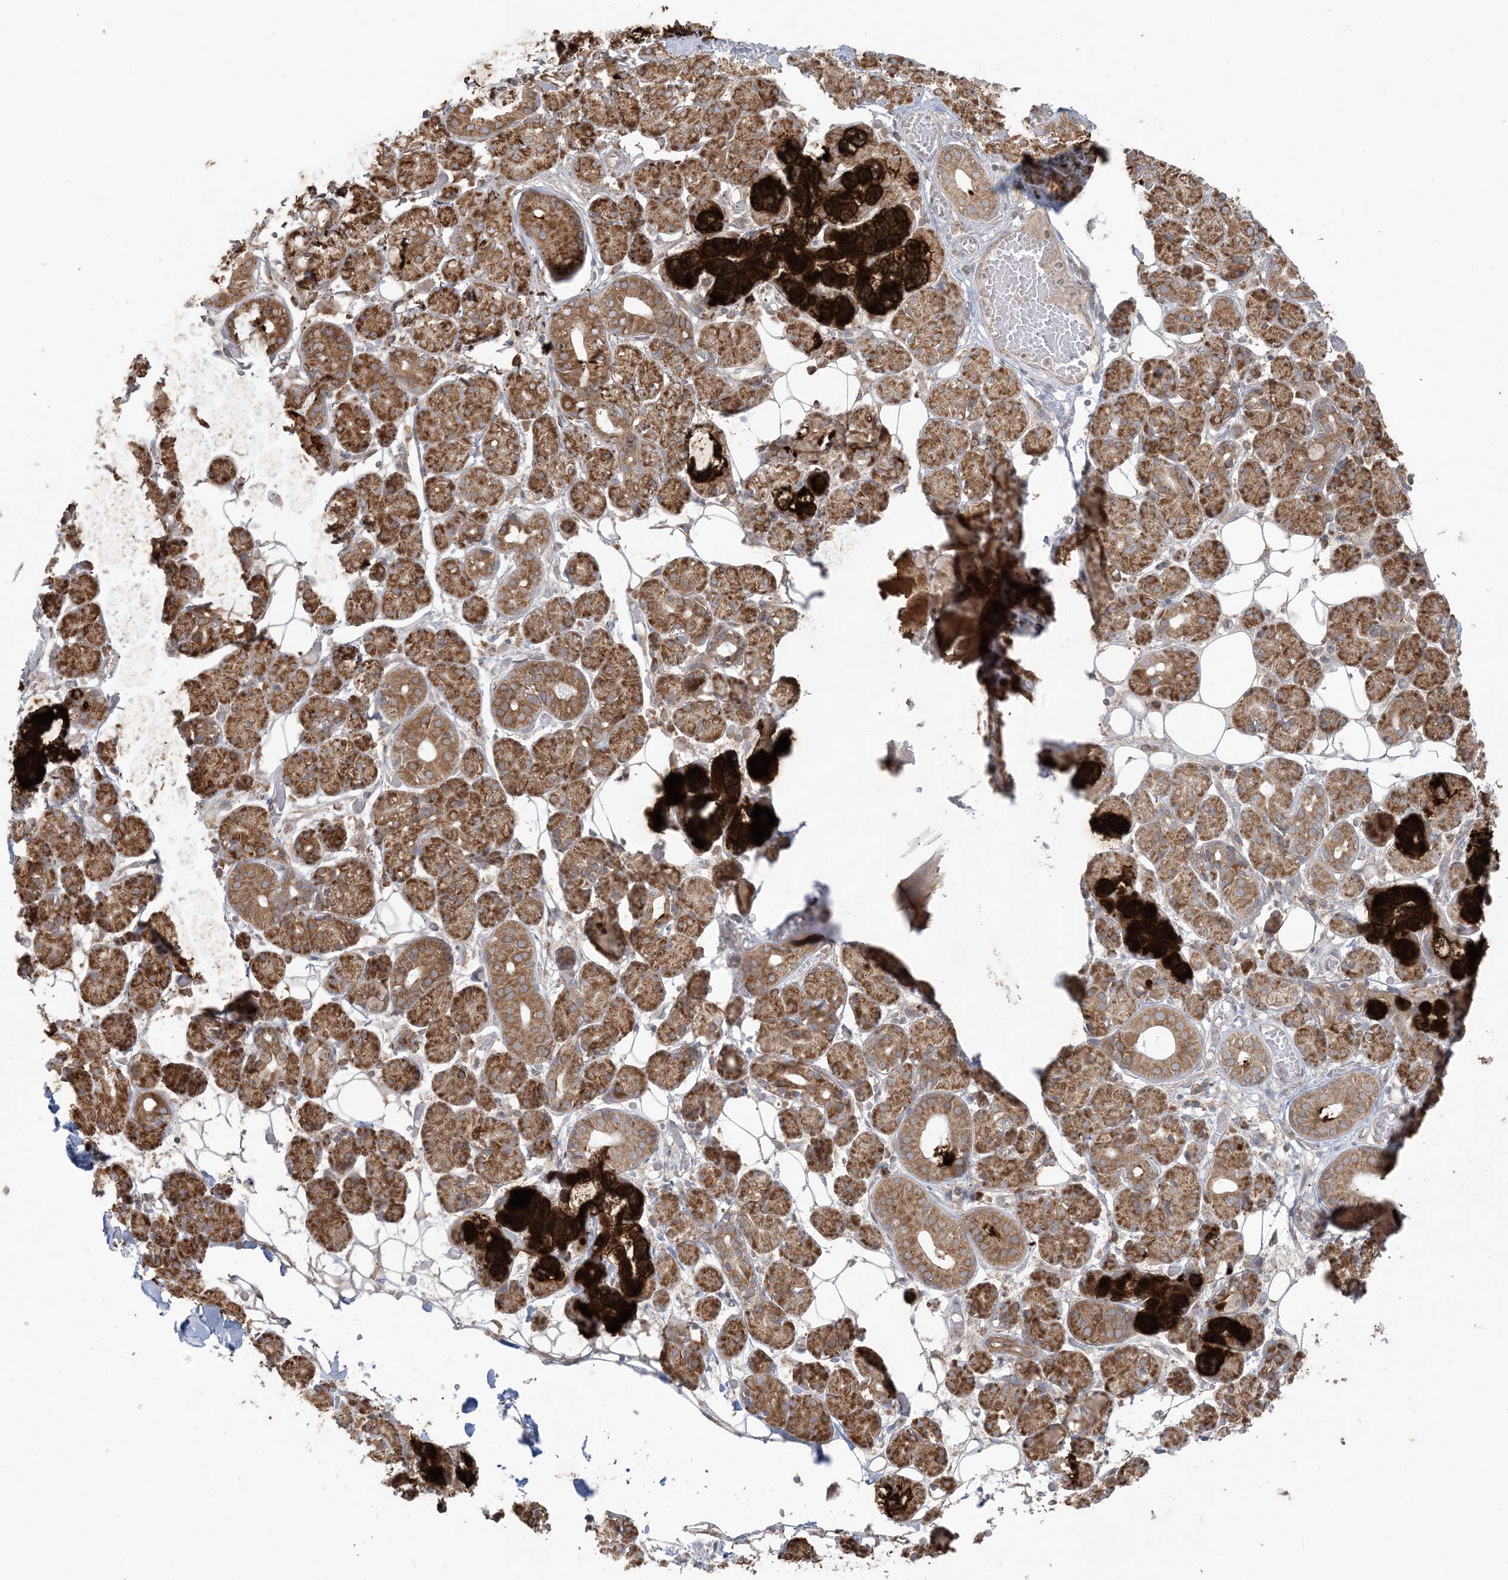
{"staining": {"intensity": "strong", "quantity": ">75%", "location": "cytoplasmic/membranous"}, "tissue": "salivary gland", "cell_type": "Glandular cells", "image_type": "normal", "snomed": [{"axis": "morphology", "description": "Normal tissue, NOS"}, {"axis": "topography", "description": "Salivary gland"}], "caption": "Unremarkable salivary gland displays strong cytoplasmic/membranous positivity in approximately >75% of glandular cells Nuclei are stained in blue..", "gene": "UBXN4", "patient": {"sex": "male", "age": 63}}